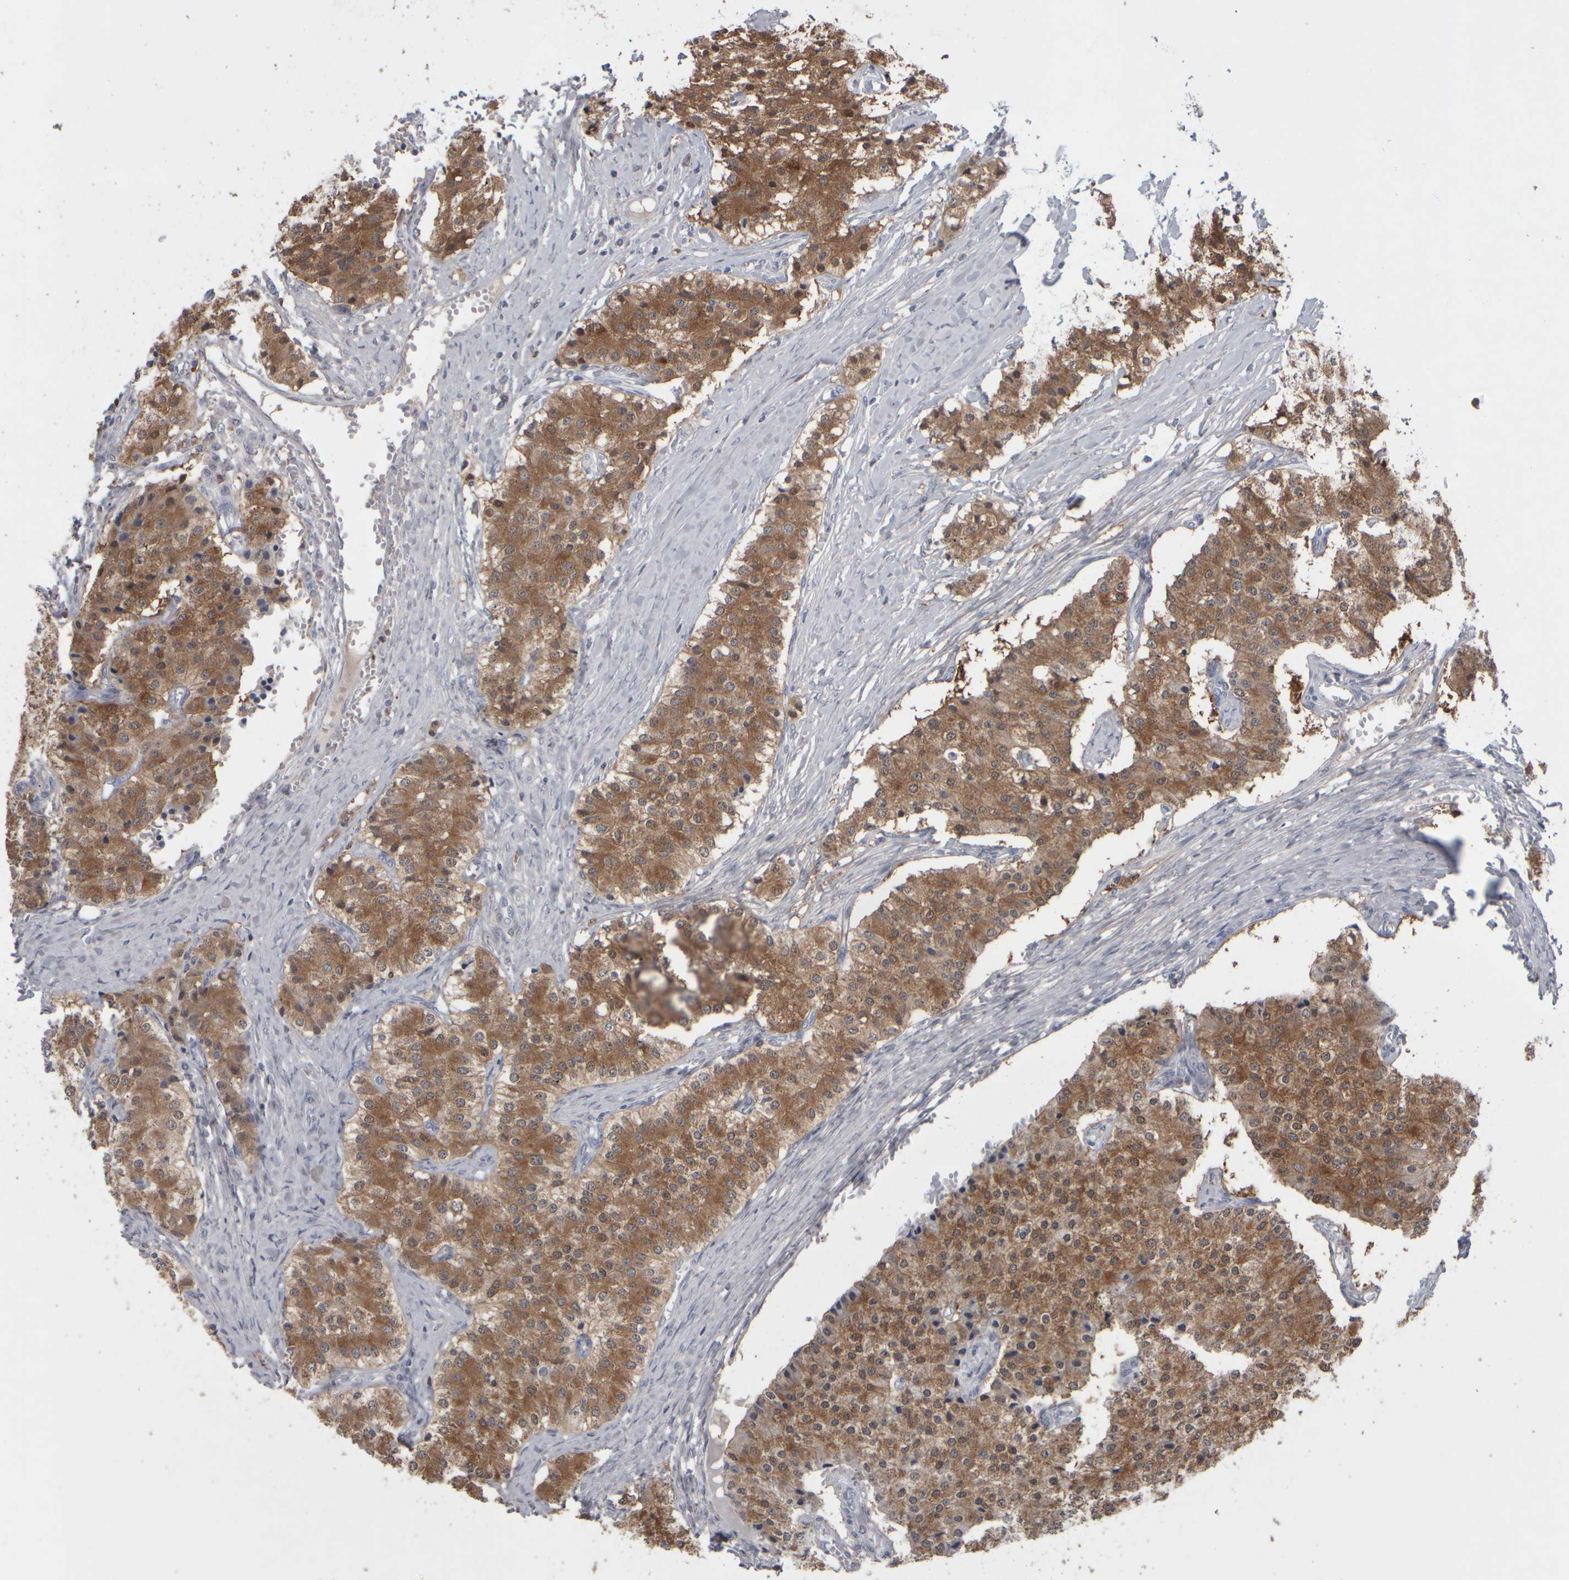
{"staining": {"intensity": "moderate", "quantity": ">75%", "location": "cytoplasmic/membranous"}, "tissue": "carcinoid", "cell_type": "Tumor cells", "image_type": "cancer", "snomed": [{"axis": "morphology", "description": "Carcinoid, malignant, NOS"}, {"axis": "topography", "description": "Colon"}], "caption": "The image demonstrates staining of malignant carcinoid, revealing moderate cytoplasmic/membranous protein expression (brown color) within tumor cells.", "gene": "EPHX2", "patient": {"sex": "female", "age": 52}}